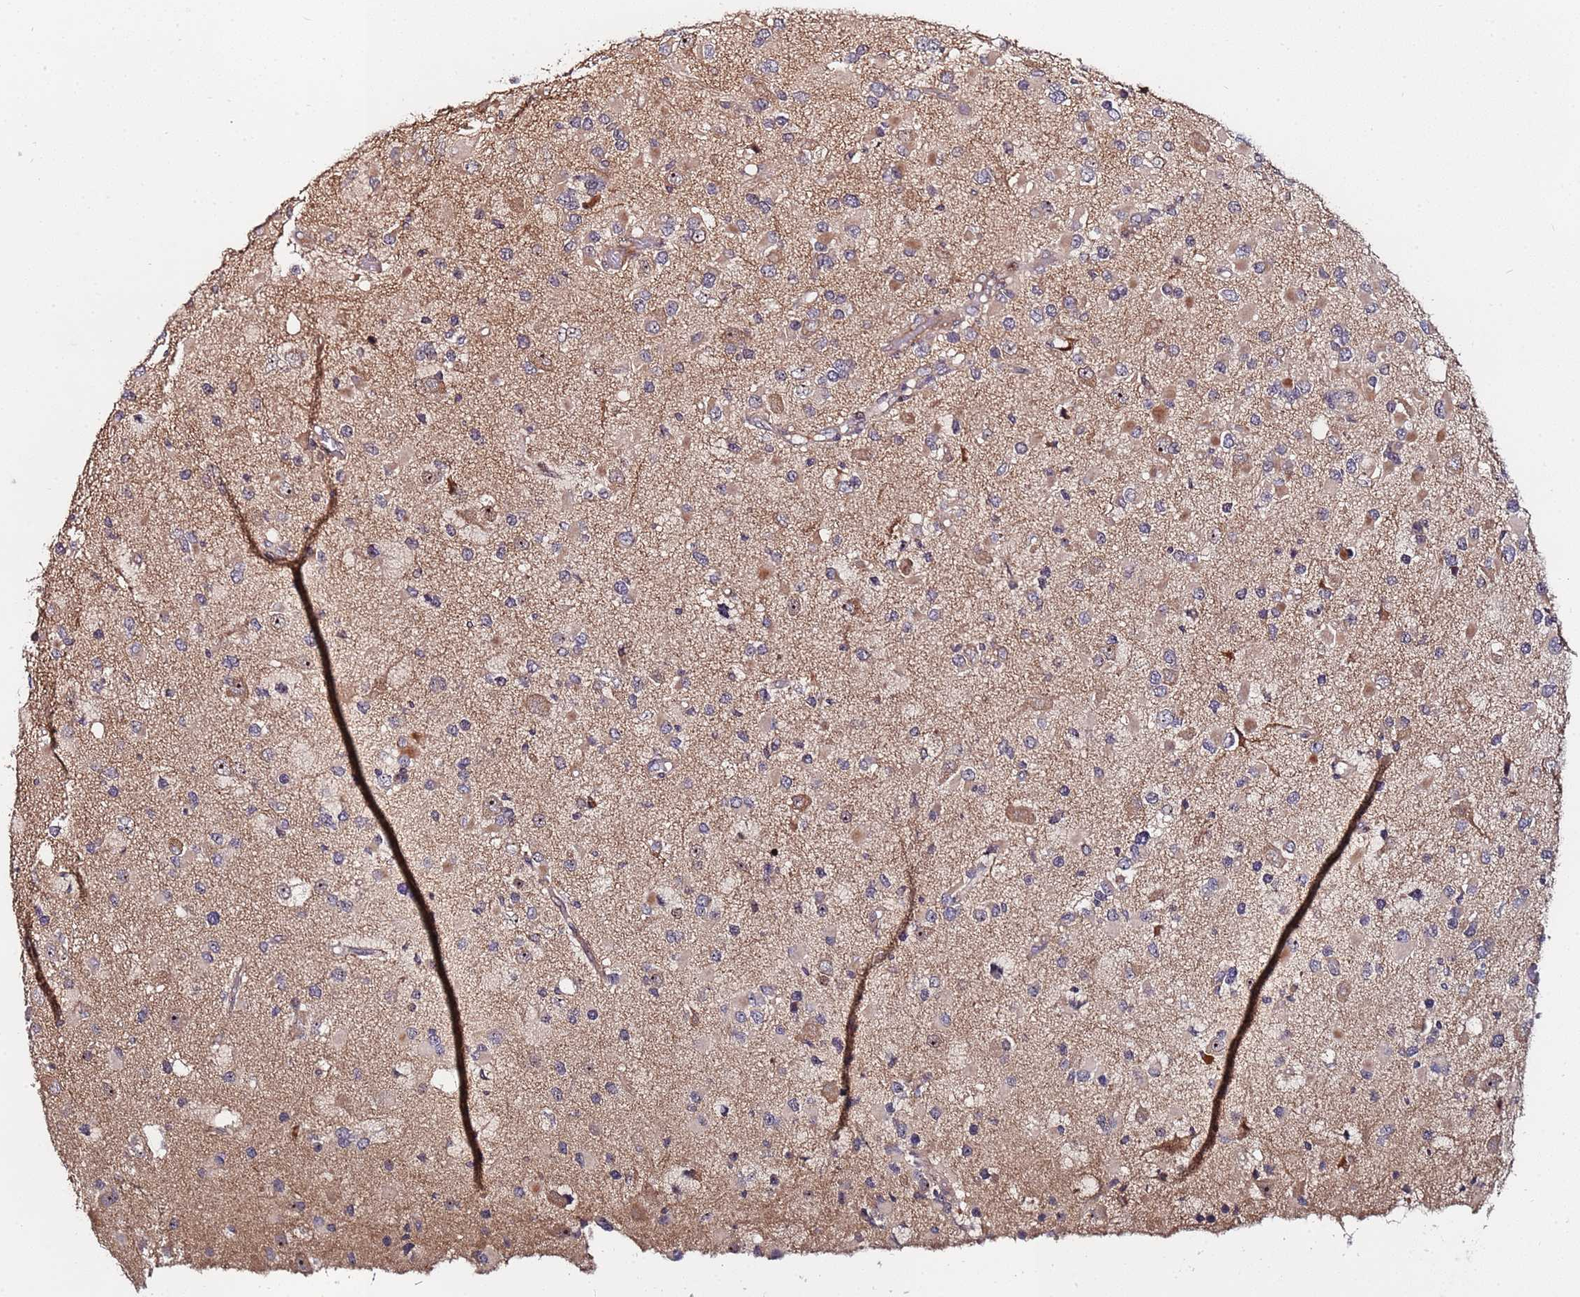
{"staining": {"intensity": "weak", "quantity": "<25%", "location": "cytoplasmic/membranous,nuclear"}, "tissue": "glioma", "cell_type": "Tumor cells", "image_type": "cancer", "snomed": [{"axis": "morphology", "description": "Glioma, malignant, High grade"}, {"axis": "topography", "description": "Brain"}], "caption": "A micrograph of glioma stained for a protein reveals no brown staining in tumor cells. (DAB (3,3'-diaminobenzidine) immunohistochemistry with hematoxylin counter stain).", "gene": "KRI1", "patient": {"sex": "male", "age": 53}}